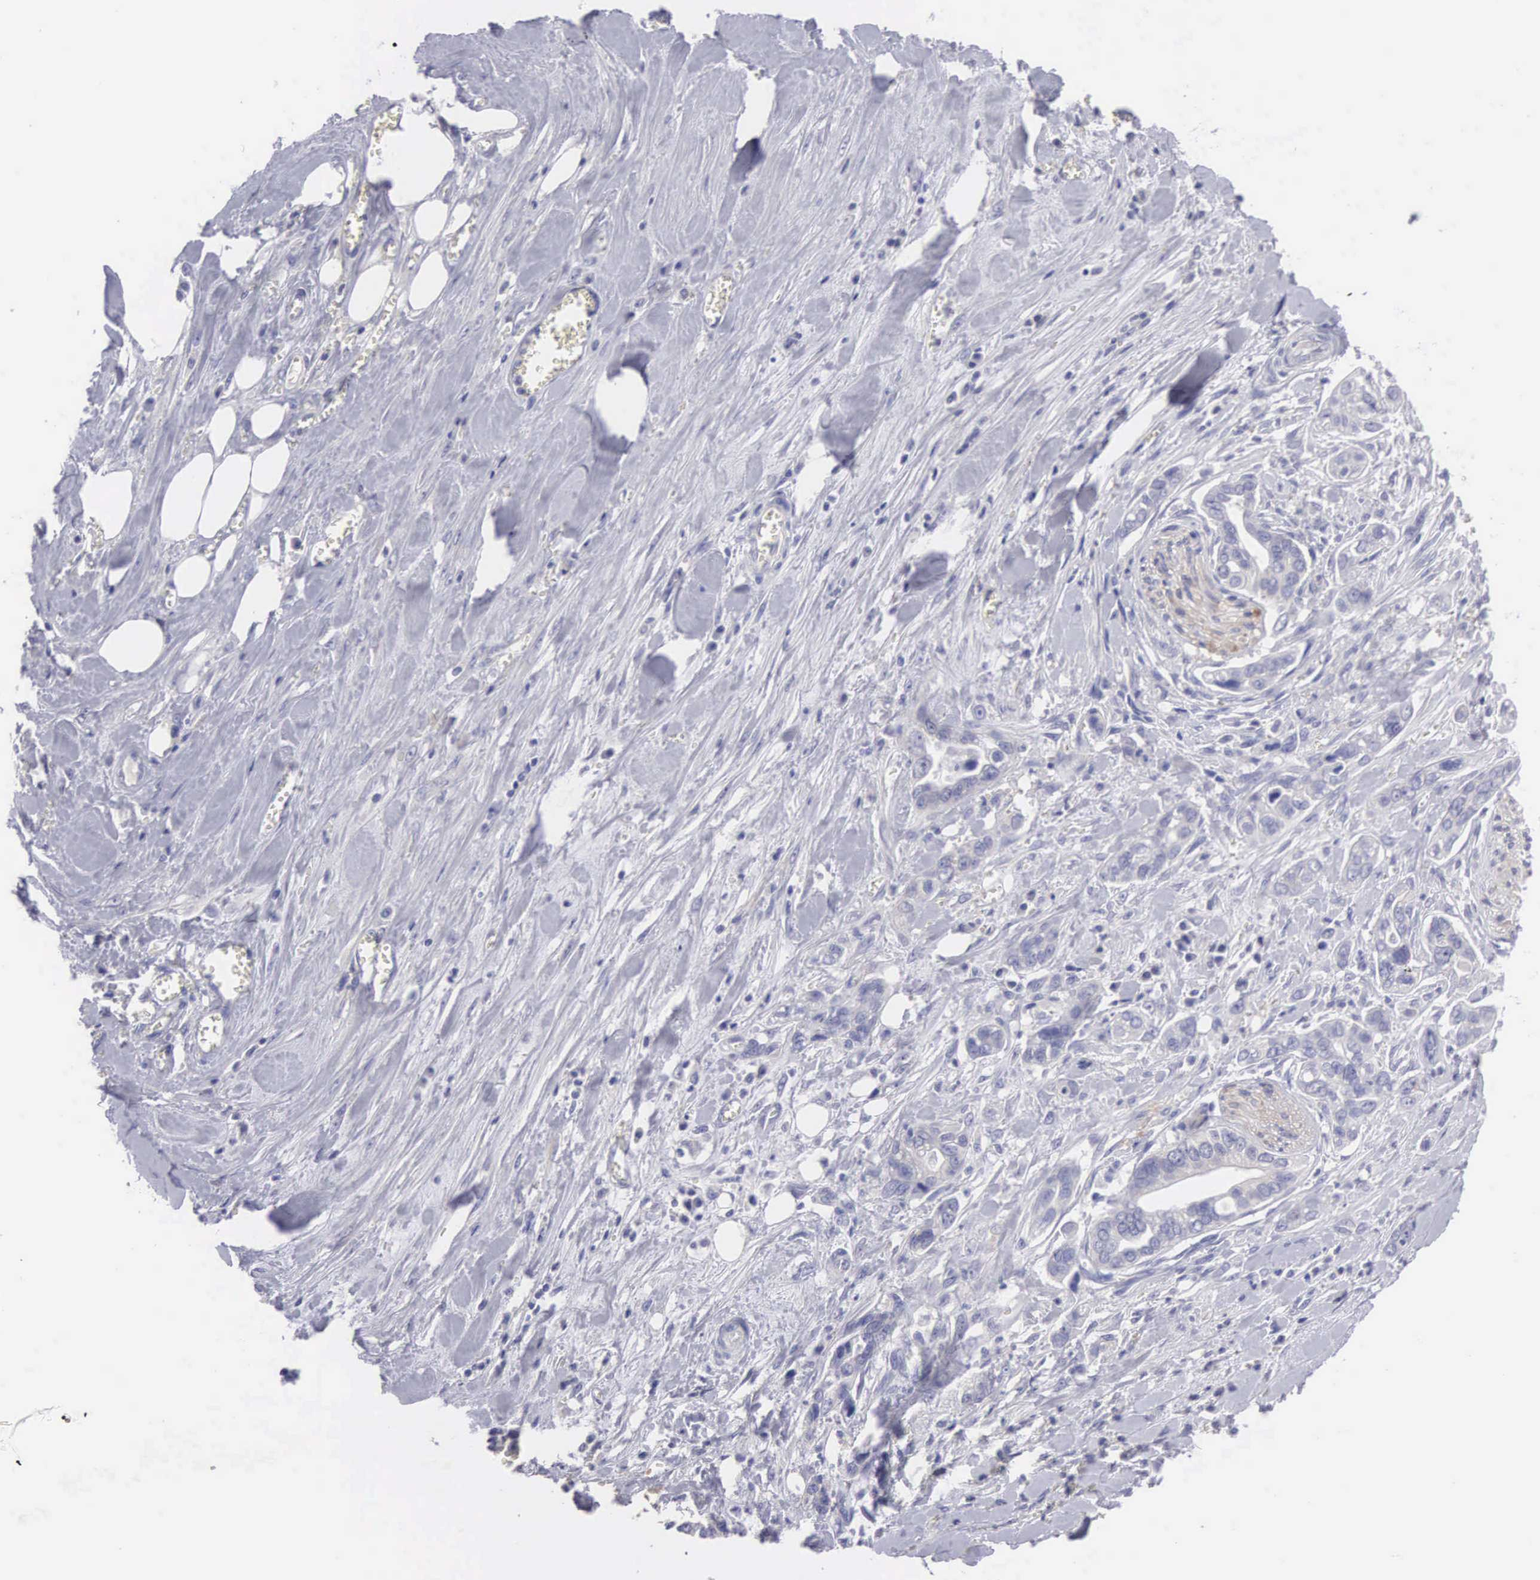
{"staining": {"intensity": "negative", "quantity": "none", "location": "none"}, "tissue": "pancreatic cancer", "cell_type": "Tumor cells", "image_type": "cancer", "snomed": [{"axis": "morphology", "description": "Adenocarcinoma, NOS"}, {"axis": "topography", "description": "Pancreas"}], "caption": "There is no significant positivity in tumor cells of adenocarcinoma (pancreatic). (Stains: DAB IHC with hematoxylin counter stain, Microscopy: brightfield microscopy at high magnification).", "gene": "SLITRK4", "patient": {"sex": "male", "age": 69}}